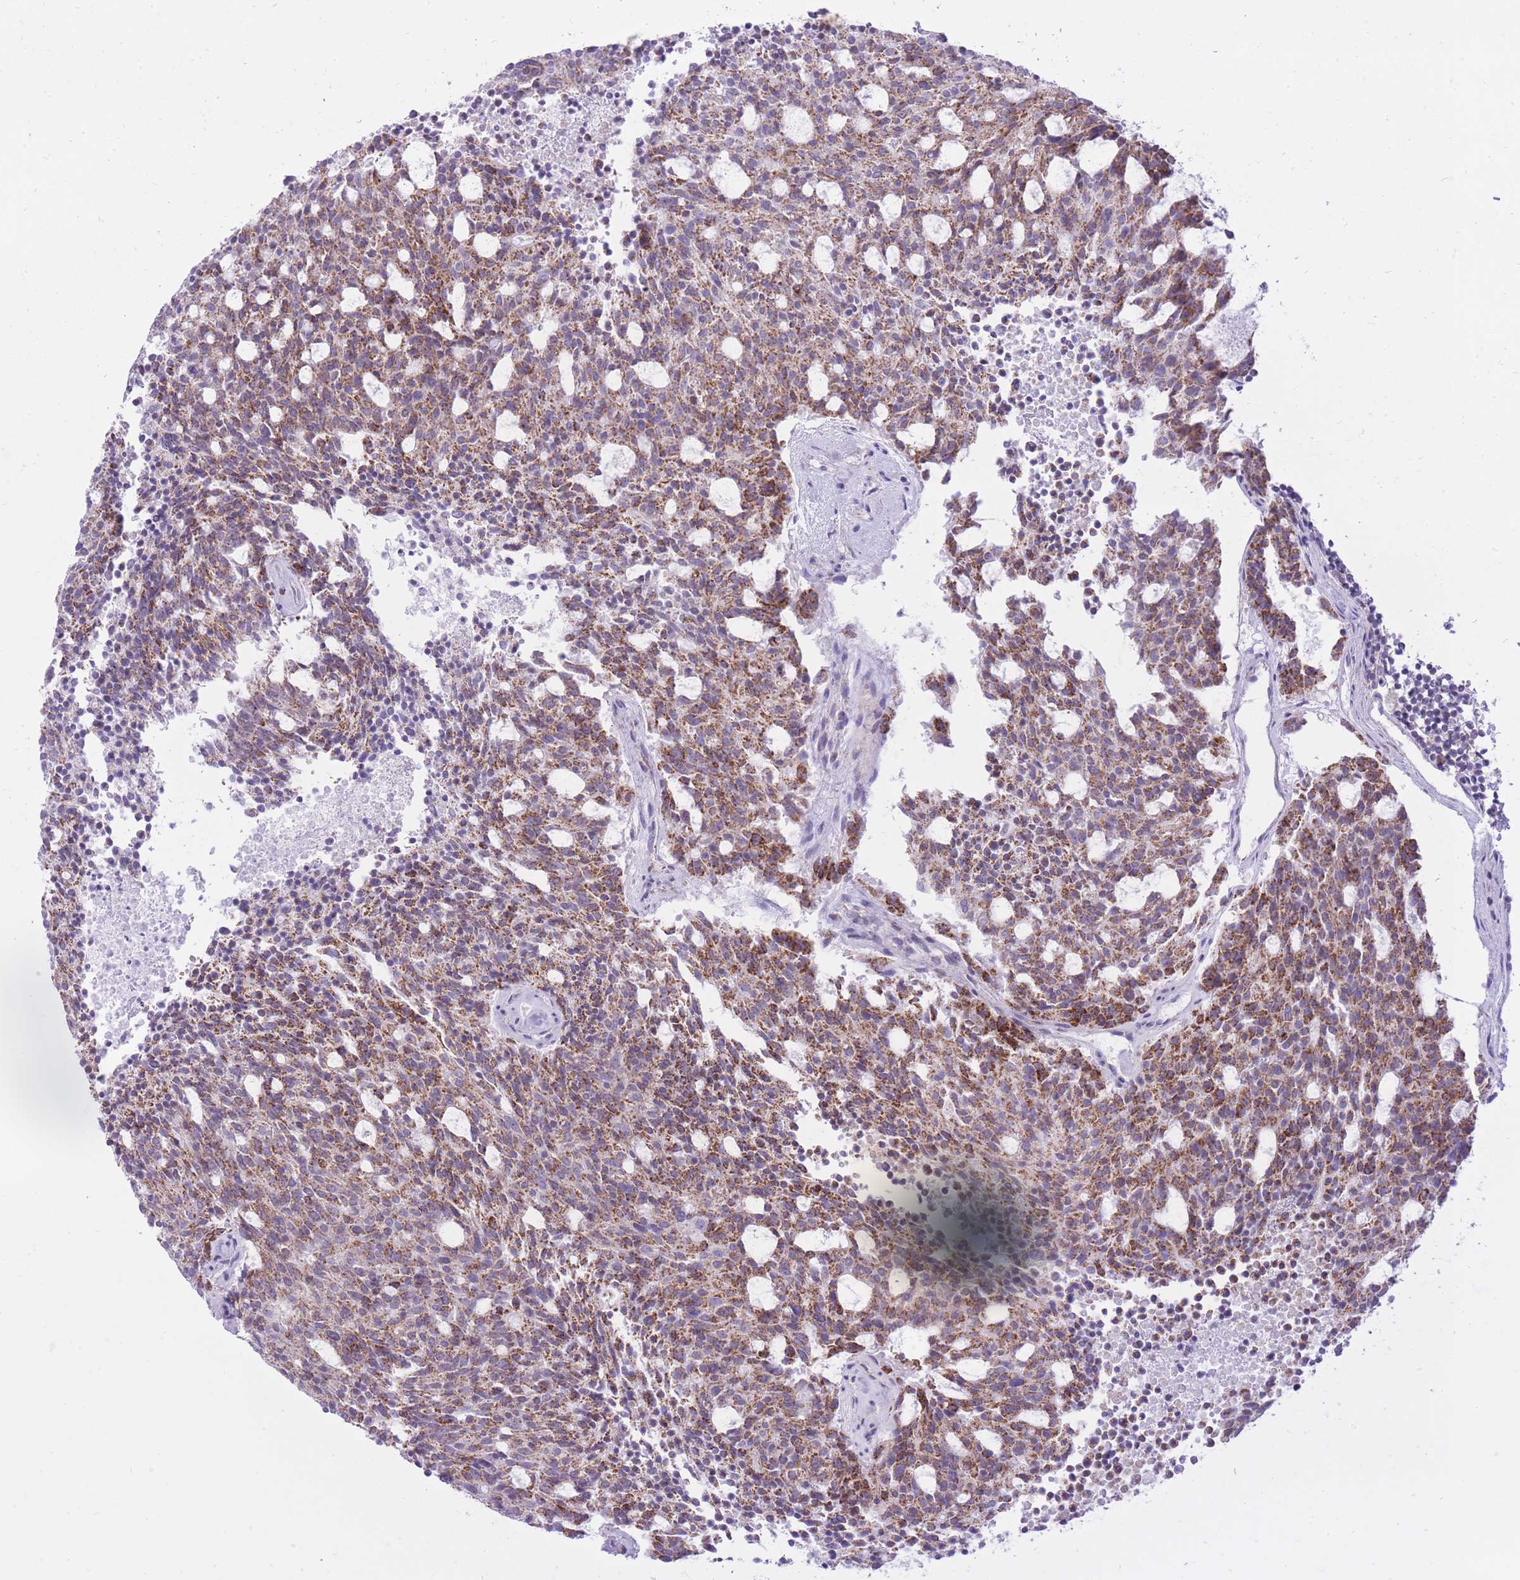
{"staining": {"intensity": "moderate", "quantity": "25%-75%", "location": "cytoplasmic/membranous"}, "tissue": "carcinoid", "cell_type": "Tumor cells", "image_type": "cancer", "snomed": [{"axis": "morphology", "description": "Carcinoid, malignant, NOS"}, {"axis": "topography", "description": "Pancreas"}], "caption": "Carcinoid (malignant) stained with a protein marker demonstrates moderate staining in tumor cells.", "gene": "DENND2D", "patient": {"sex": "female", "age": 54}}